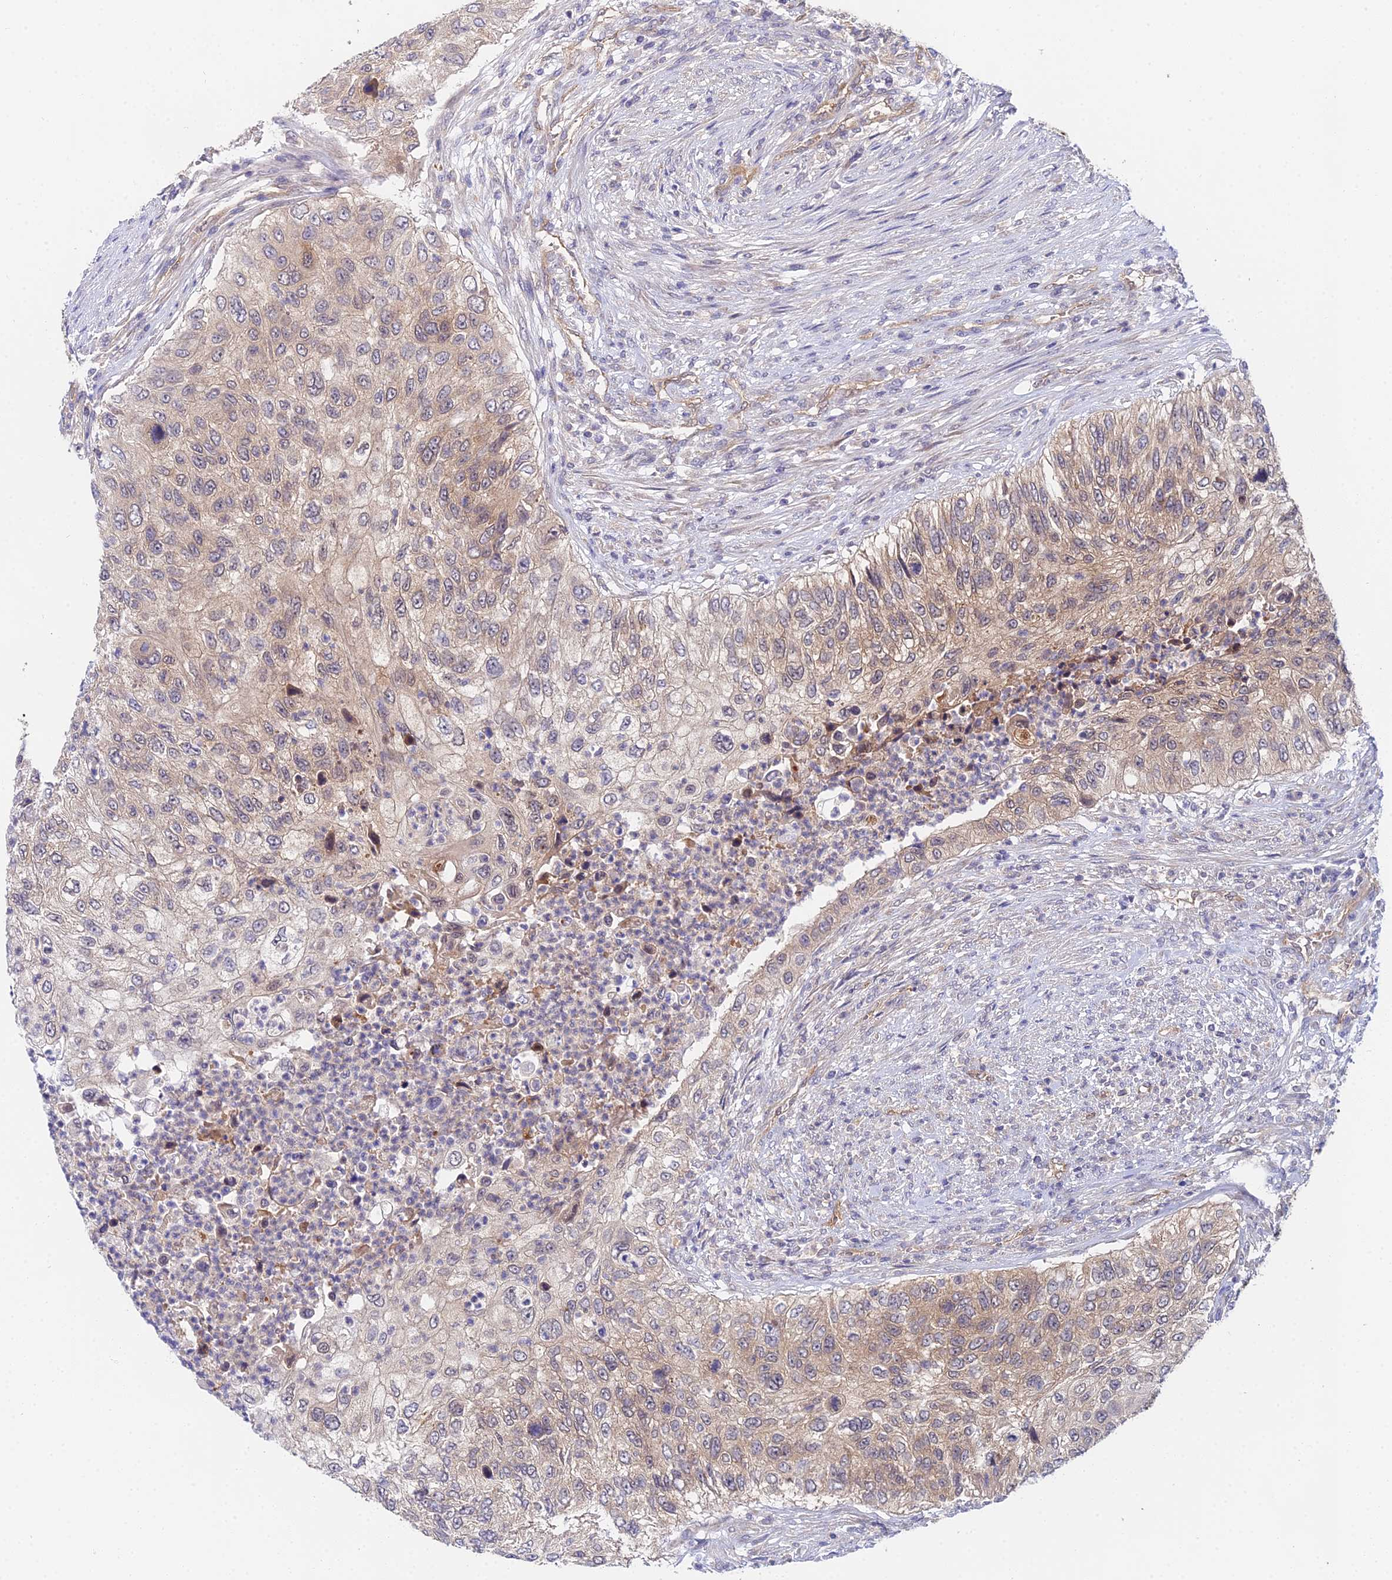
{"staining": {"intensity": "weak", "quantity": "25%-75%", "location": "cytoplasmic/membranous"}, "tissue": "urothelial cancer", "cell_type": "Tumor cells", "image_type": "cancer", "snomed": [{"axis": "morphology", "description": "Urothelial carcinoma, High grade"}, {"axis": "topography", "description": "Urinary bladder"}], "caption": "Protein expression analysis of human urothelial cancer reveals weak cytoplasmic/membranous expression in approximately 25%-75% of tumor cells. Using DAB (3,3'-diaminobenzidine) (brown) and hematoxylin (blue) stains, captured at high magnification using brightfield microscopy.", "gene": "PPP2R2C", "patient": {"sex": "female", "age": 60}}